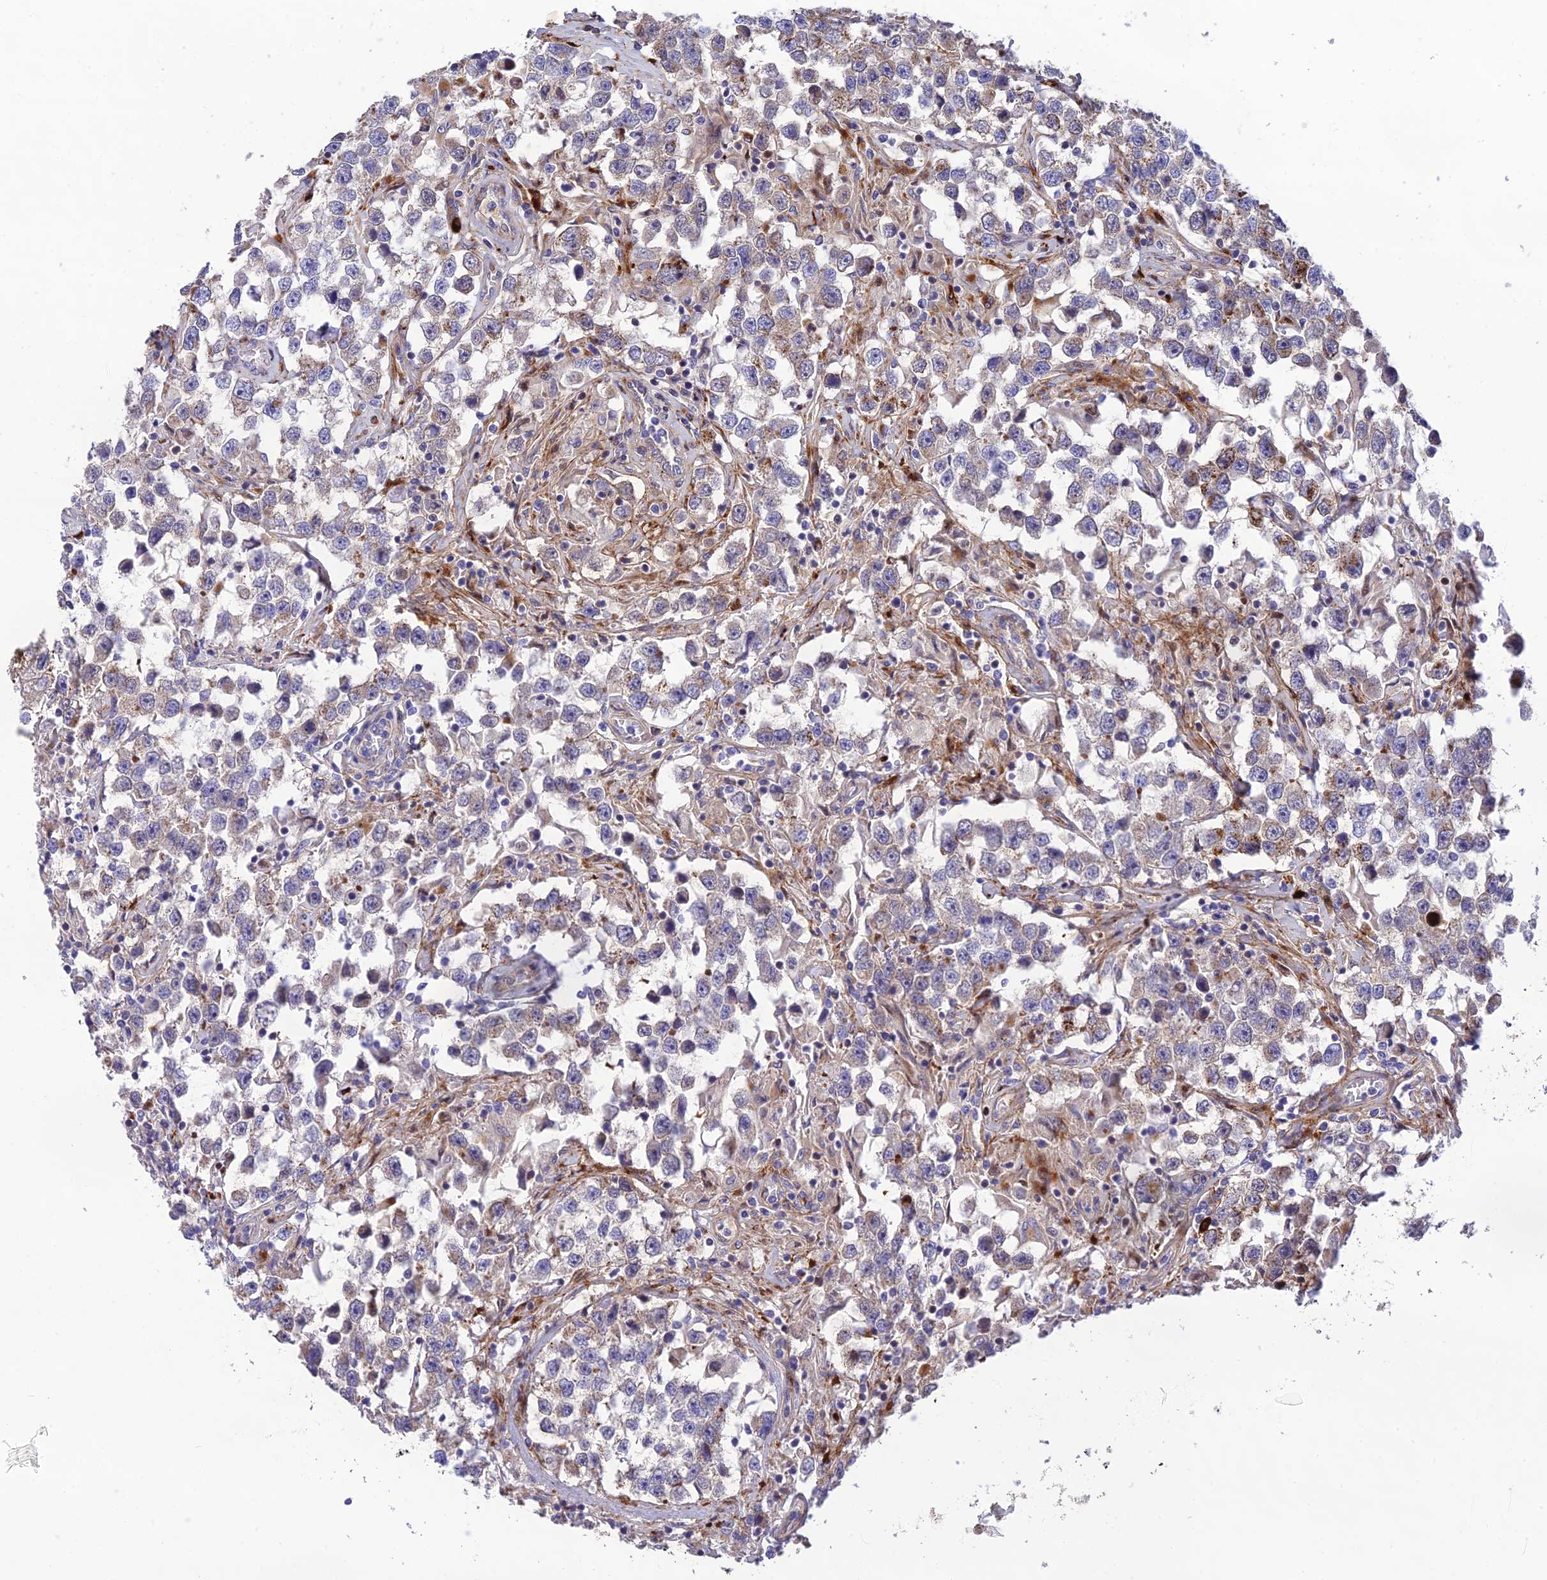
{"staining": {"intensity": "negative", "quantity": "none", "location": "none"}, "tissue": "testis cancer", "cell_type": "Tumor cells", "image_type": "cancer", "snomed": [{"axis": "morphology", "description": "Seminoma, NOS"}, {"axis": "topography", "description": "Testis"}], "caption": "High magnification brightfield microscopy of testis seminoma stained with DAB (brown) and counterstained with hematoxylin (blue): tumor cells show no significant staining.", "gene": "CPSF4L", "patient": {"sex": "male", "age": 46}}